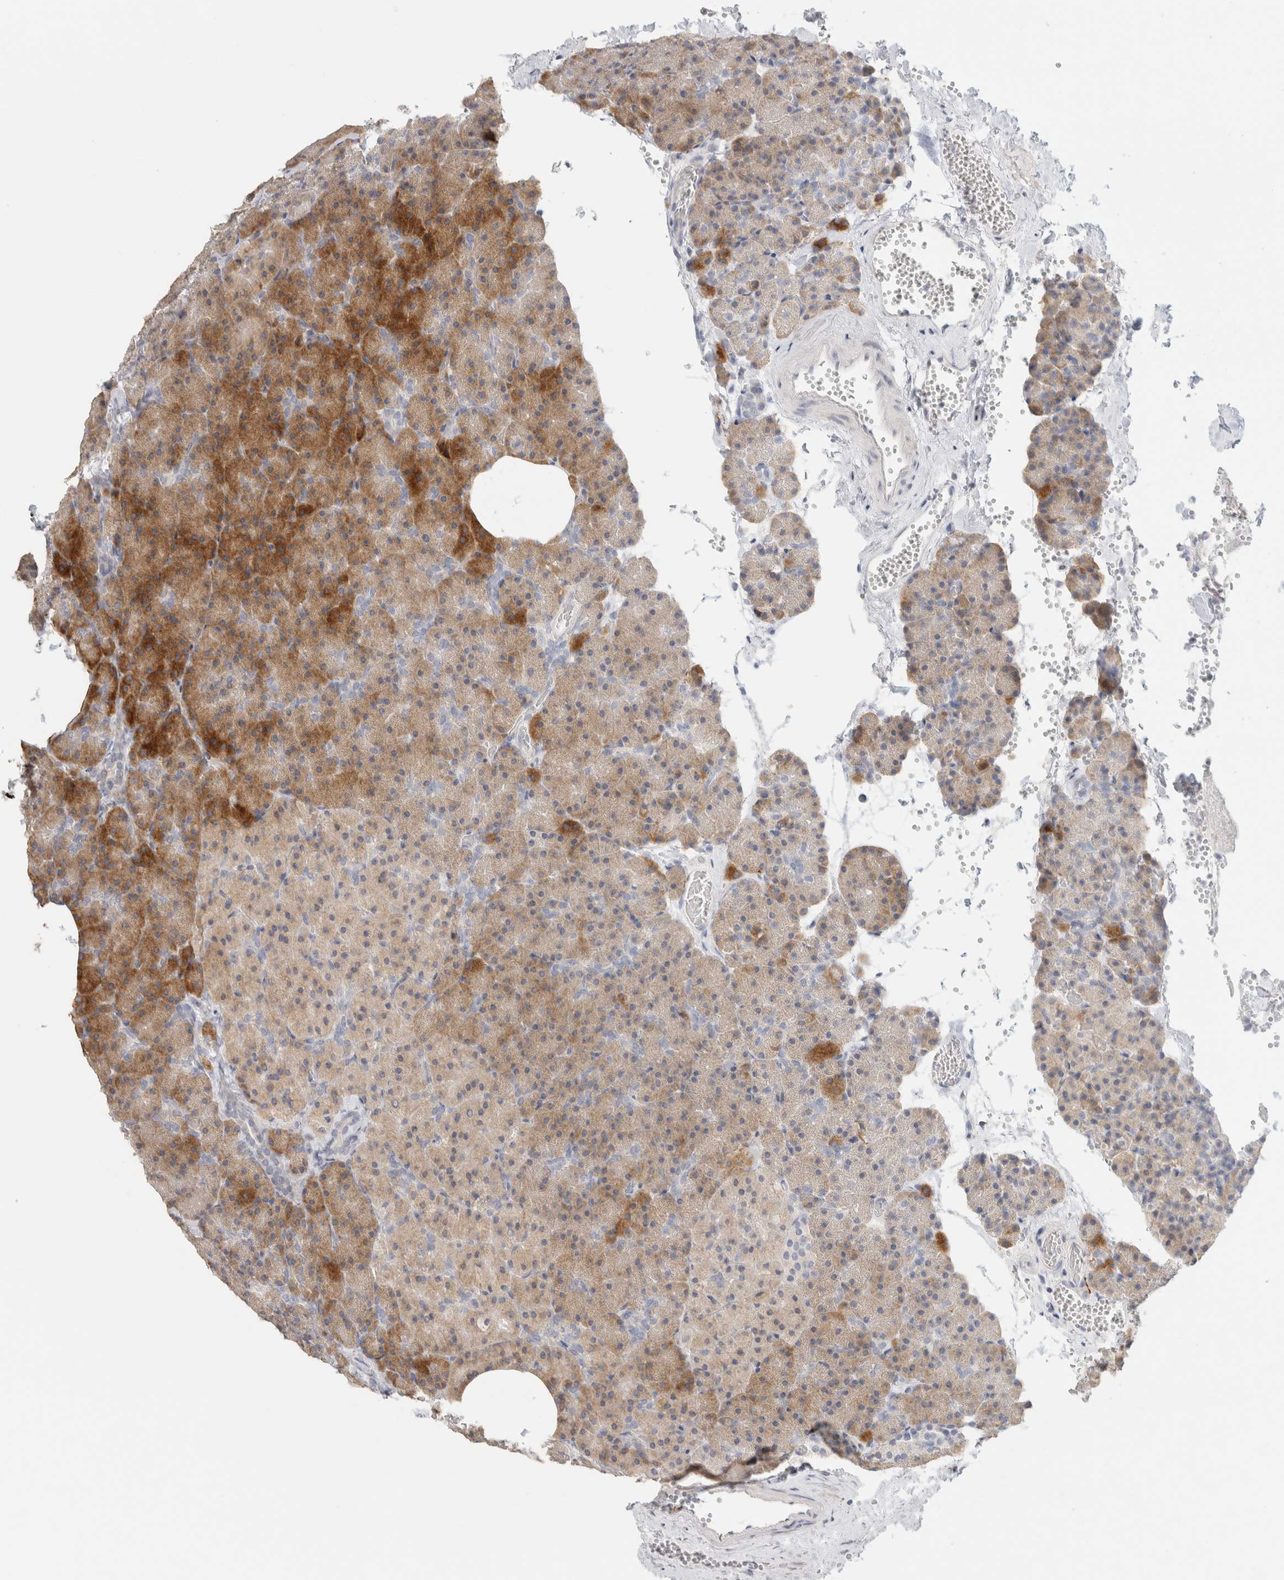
{"staining": {"intensity": "moderate", "quantity": "<25%", "location": "cytoplasmic/membranous"}, "tissue": "pancreas", "cell_type": "Exocrine glandular cells", "image_type": "normal", "snomed": [{"axis": "morphology", "description": "Normal tissue, NOS"}, {"axis": "morphology", "description": "Carcinoid, malignant, NOS"}, {"axis": "topography", "description": "Pancreas"}], "caption": "Immunohistochemical staining of unremarkable human pancreas exhibits low levels of moderate cytoplasmic/membranous expression in approximately <25% of exocrine glandular cells.", "gene": "NEFM", "patient": {"sex": "female", "age": 35}}